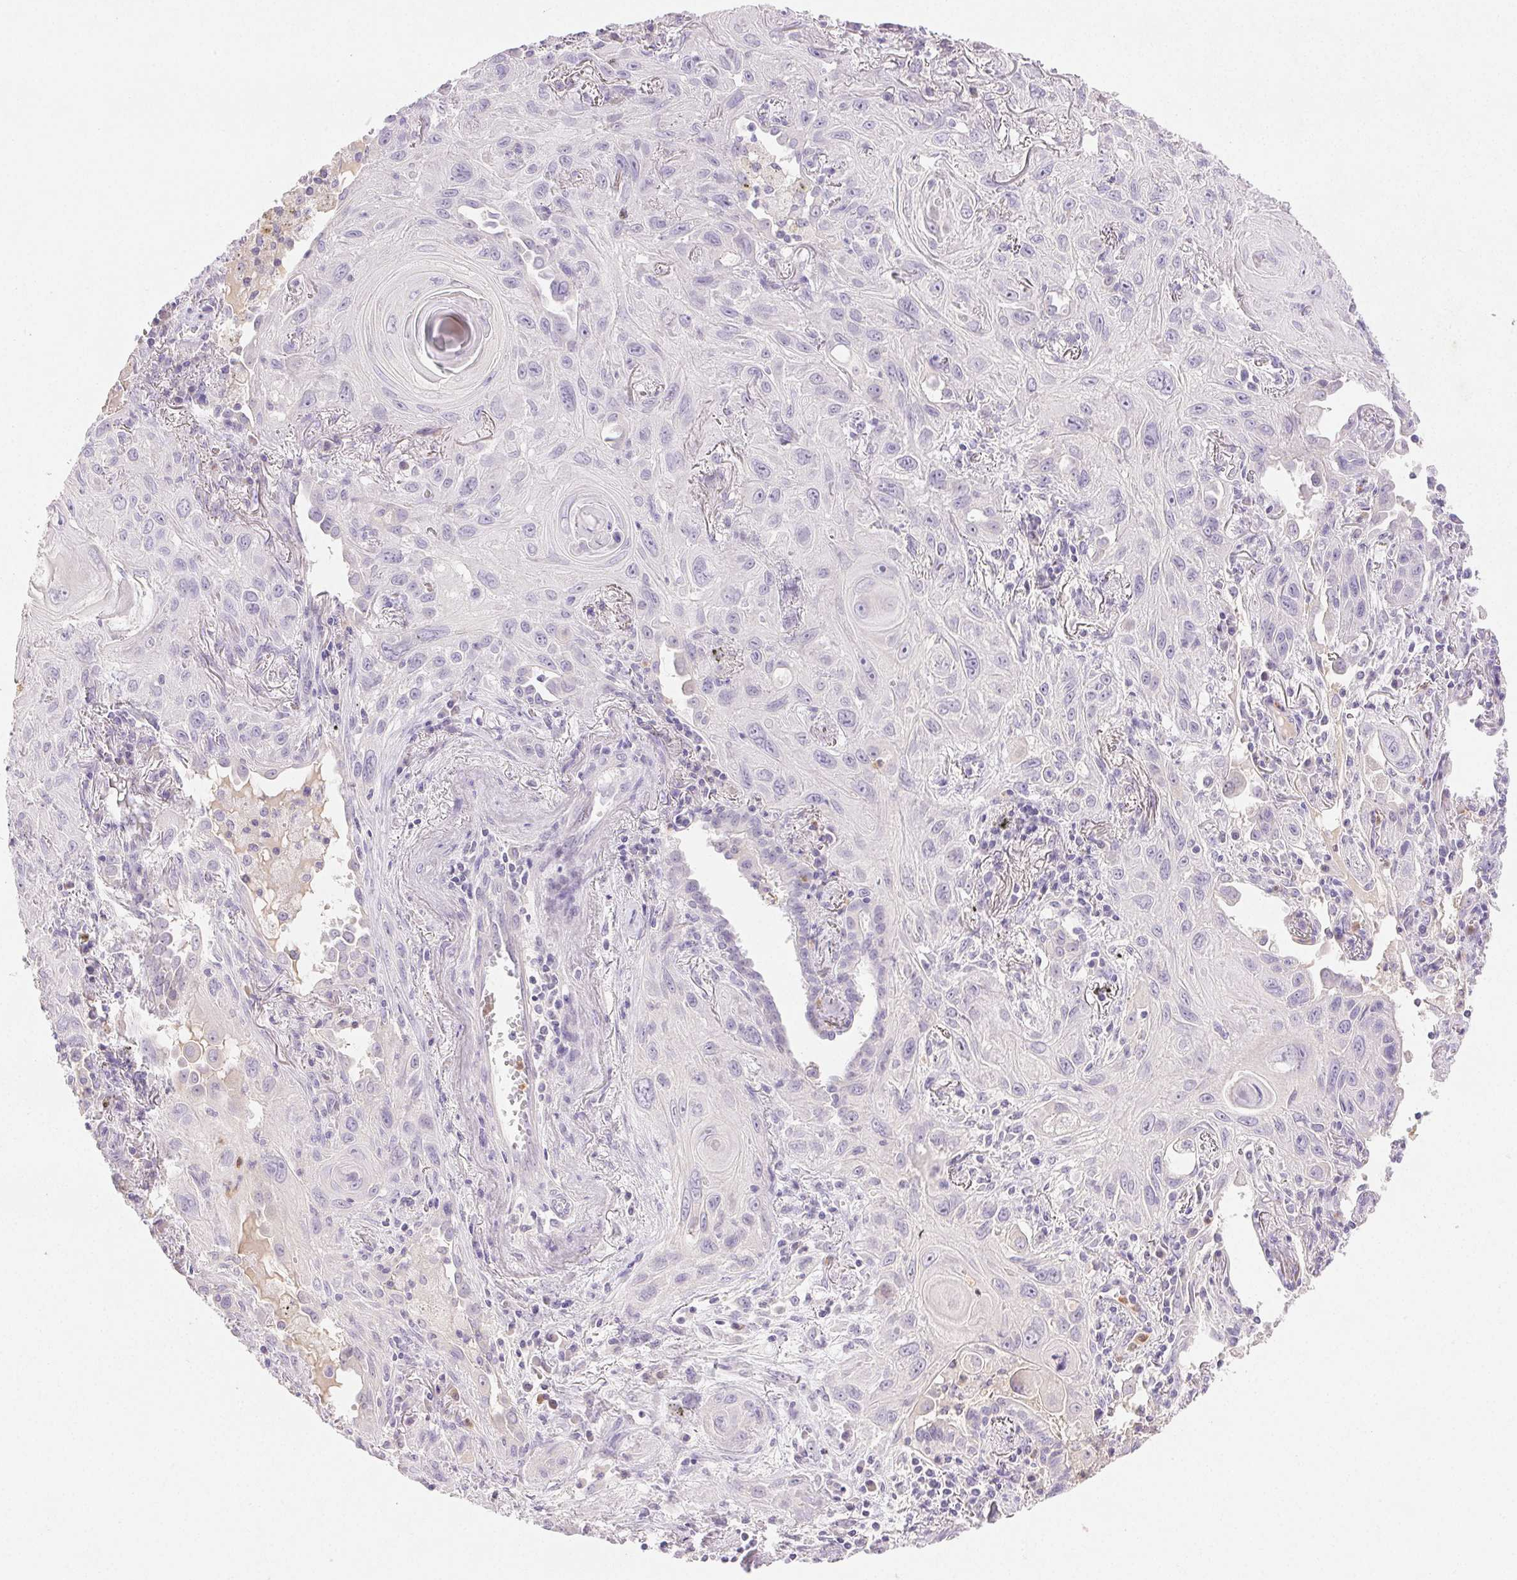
{"staining": {"intensity": "negative", "quantity": "none", "location": "none"}, "tissue": "lung cancer", "cell_type": "Tumor cells", "image_type": "cancer", "snomed": [{"axis": "morphology", "description": "Squamous cell carcinoma, NOS"}, {"axis": "topography", "description": "Lung"}], "caption": "A histopathology image of human lung cancer is negative for staining in tumor cells.", "gene": "EMX2", "patient": {"sex": "male", "age": 79}}